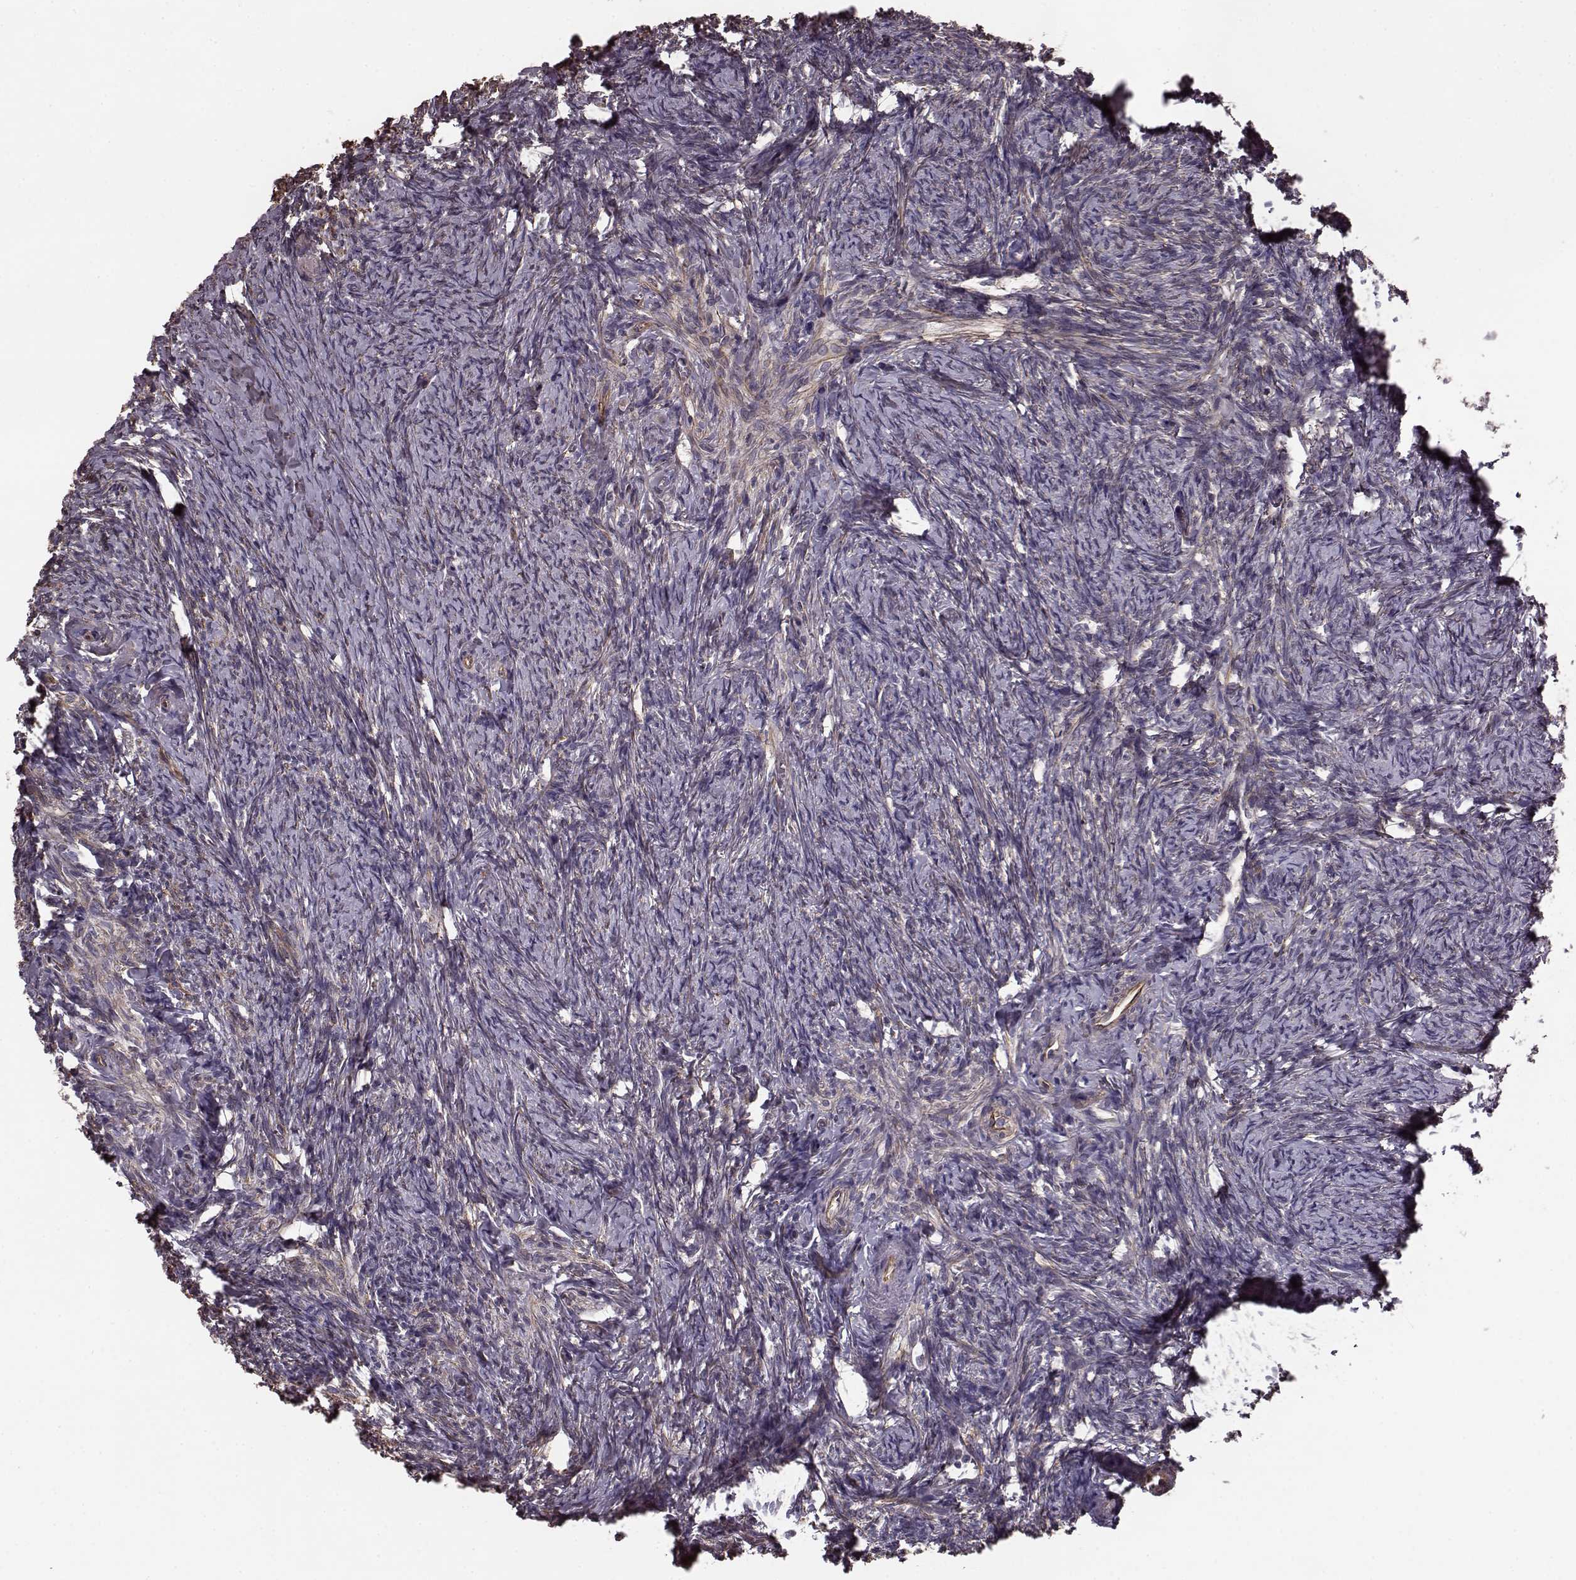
{"staining": {"intensity": "negative", "quantity": "none", "location": "none"}, "tissue": "ovary", "cell_type": "Ovarian stroma cells", "image_type": "normal", "snomed": [{"axis": "morphology", "description": "Normal tissue, NOS"}, {"axis": "topography", "description": "Ovary"}], "caption": "Immunohistochemistry (IHC) micrograph of normal ovary stained for a protein (brown), which shows no positivity in ovarian stroma cells. Nuclei are stained in blue.", "gene": "NTF3", "patient": {"sex": "female", "age": 72}}